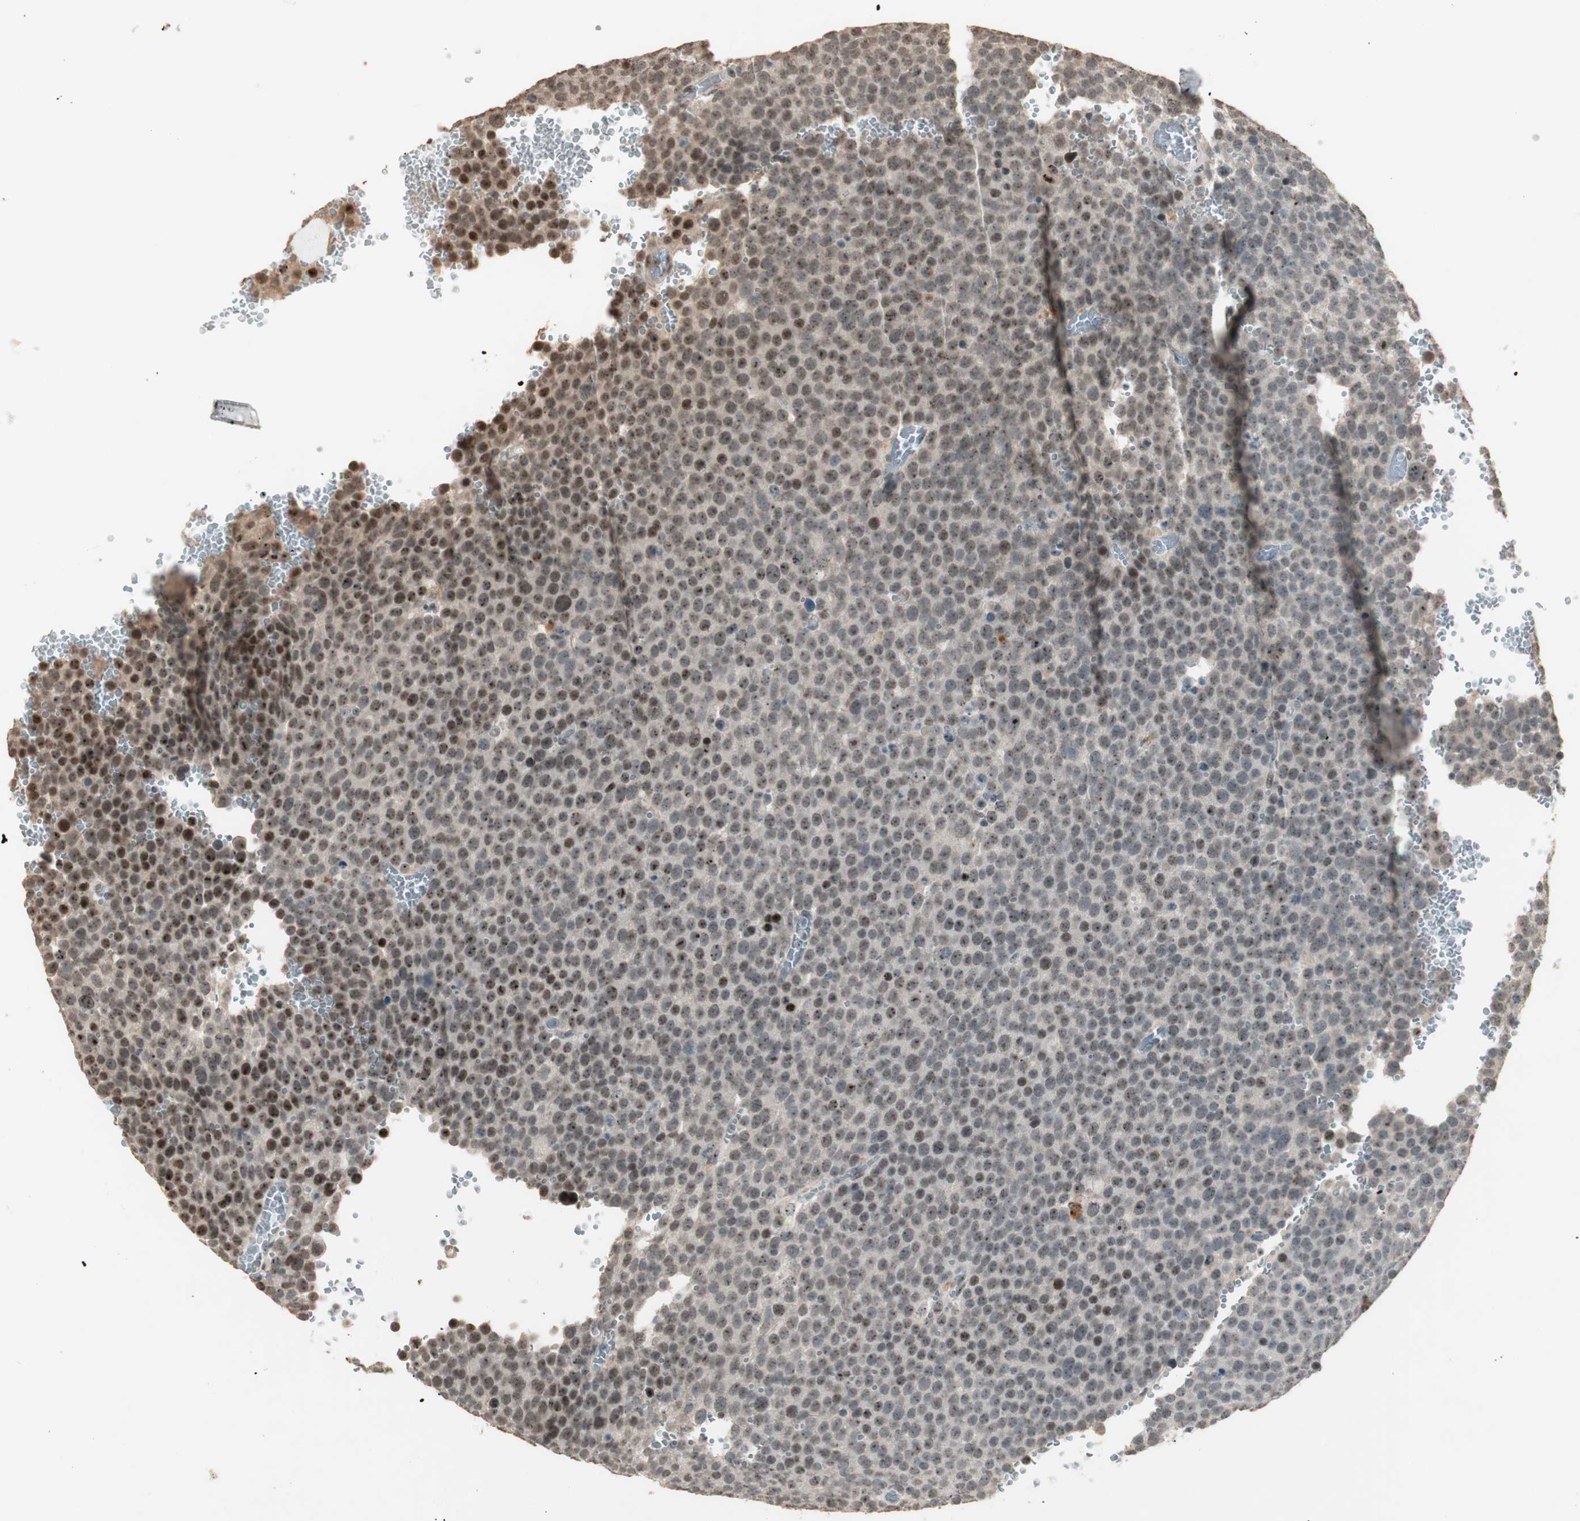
{"staining": {"intensity": "moderate", "quantity": ">75%", "location": "nuclear"}, "tissue": "testis cancer", "cell_type": "Tumor cells", "image_type": "cancer", "snomed": [{"axis": "morphology", "description": "Seminoma, NOS"}, {"axis": "topography", "description": "Testis"}], "caption": "Brown immunohistochemical staining in seminoma (testis) reveals moderate nuclear expression in approximately >75% of tumor cells.", "gene": "ETV4", "patient": {"sex": "male", "age": 71}}